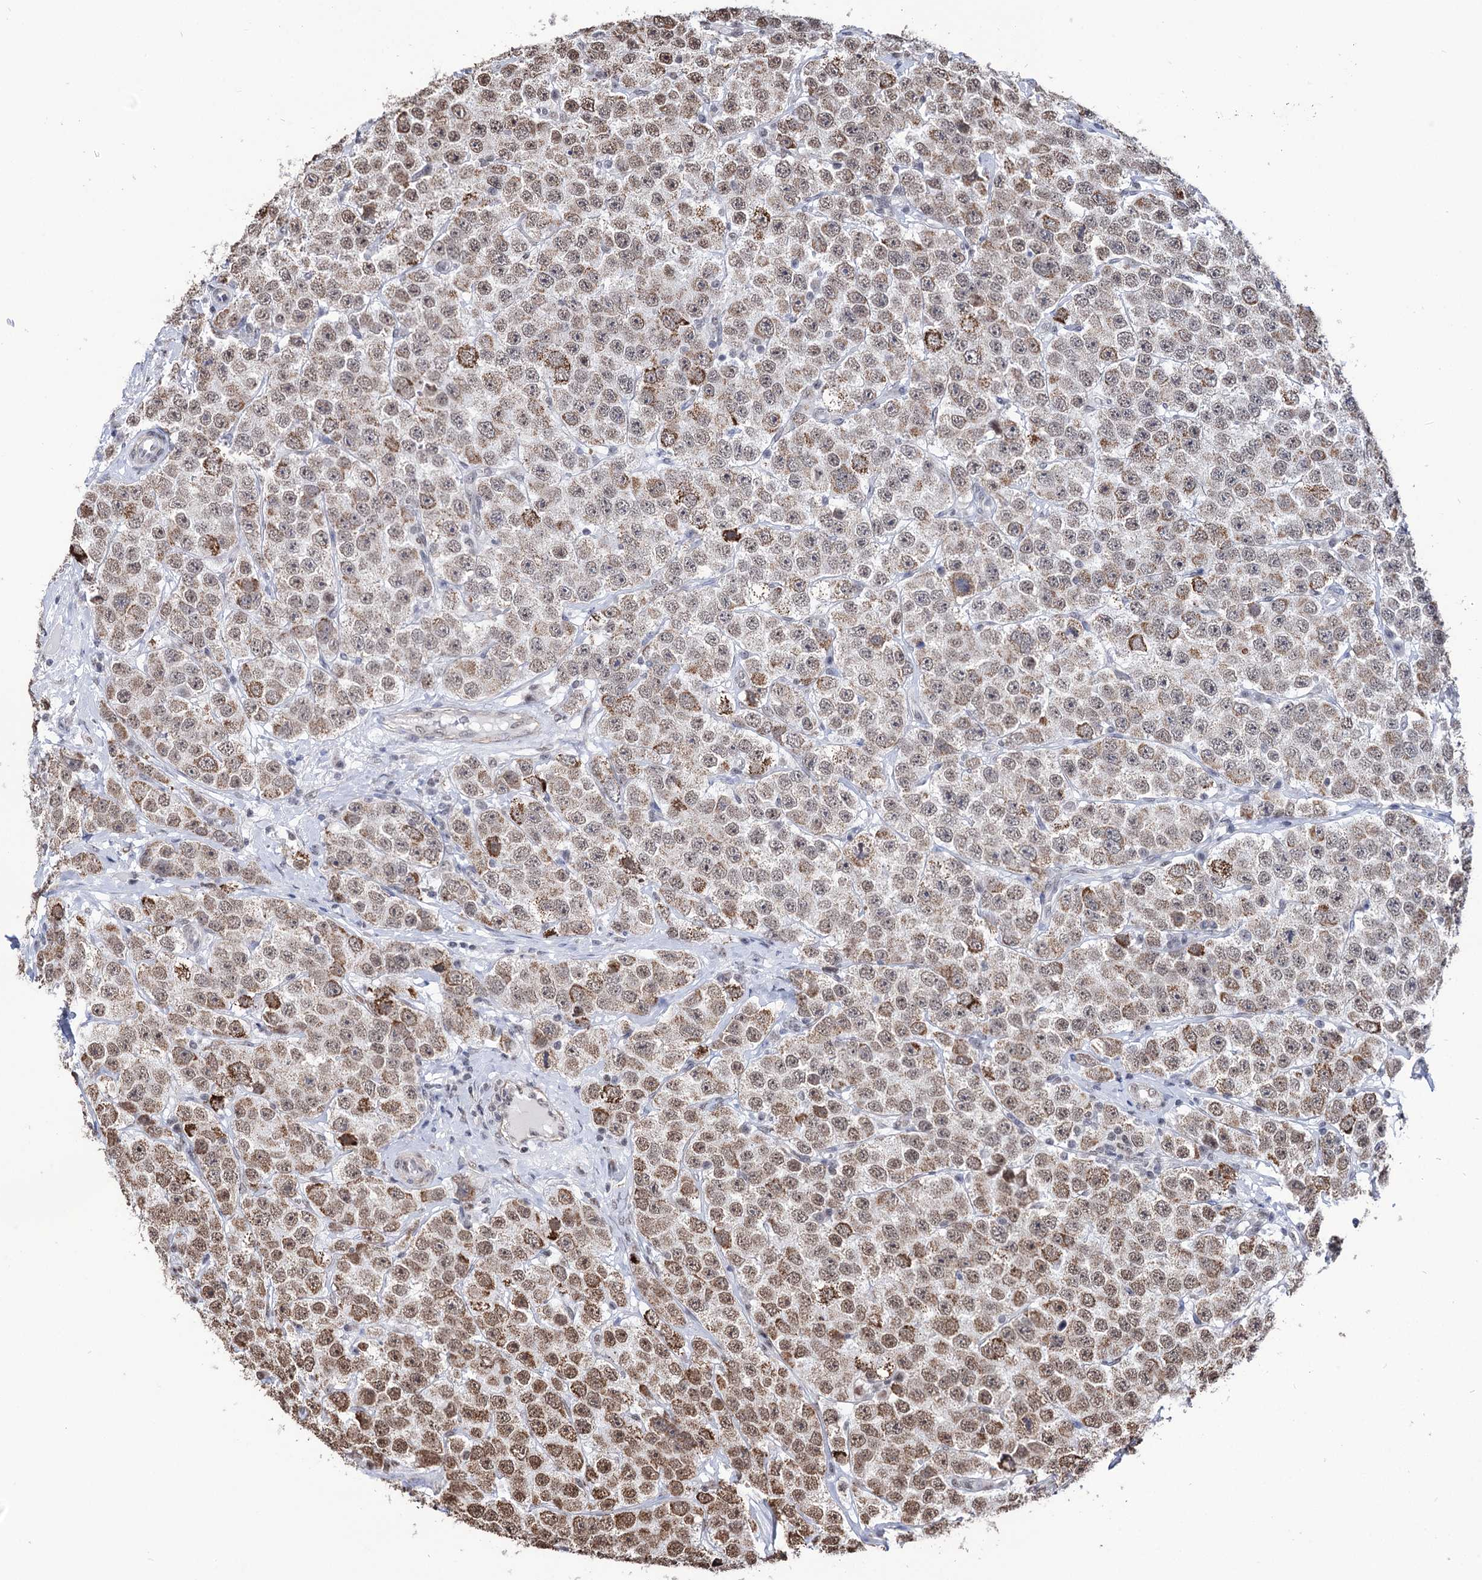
{"staining": {"intensity": "moderate", "quantity": ">75%", "location": "cytoplasmic/membranous,nuclear"}, "tissue": "testis cancer", "cell_type": "Tumor cells", "image_type": "cancer", "snomed": [{"axis": "morphology", "description": "Seminoma, NOS"}, {"axis": "topography", "description": "Testis"}], "caption": "Immunohistochemistry photomicrograph of neoplastic tissue: testis cancer (seminoma) stained using immunohistochemistry (IHC) exhibits medium levels of moderate protein expression localized specifically in the cytoplasmic/membranous and nuclear of tumor cells, appearing as a cytoplasmic/membranous and nuclear brown color.", "gene": "ABHD10", "patient": {"sex": "male", "age": 28}}